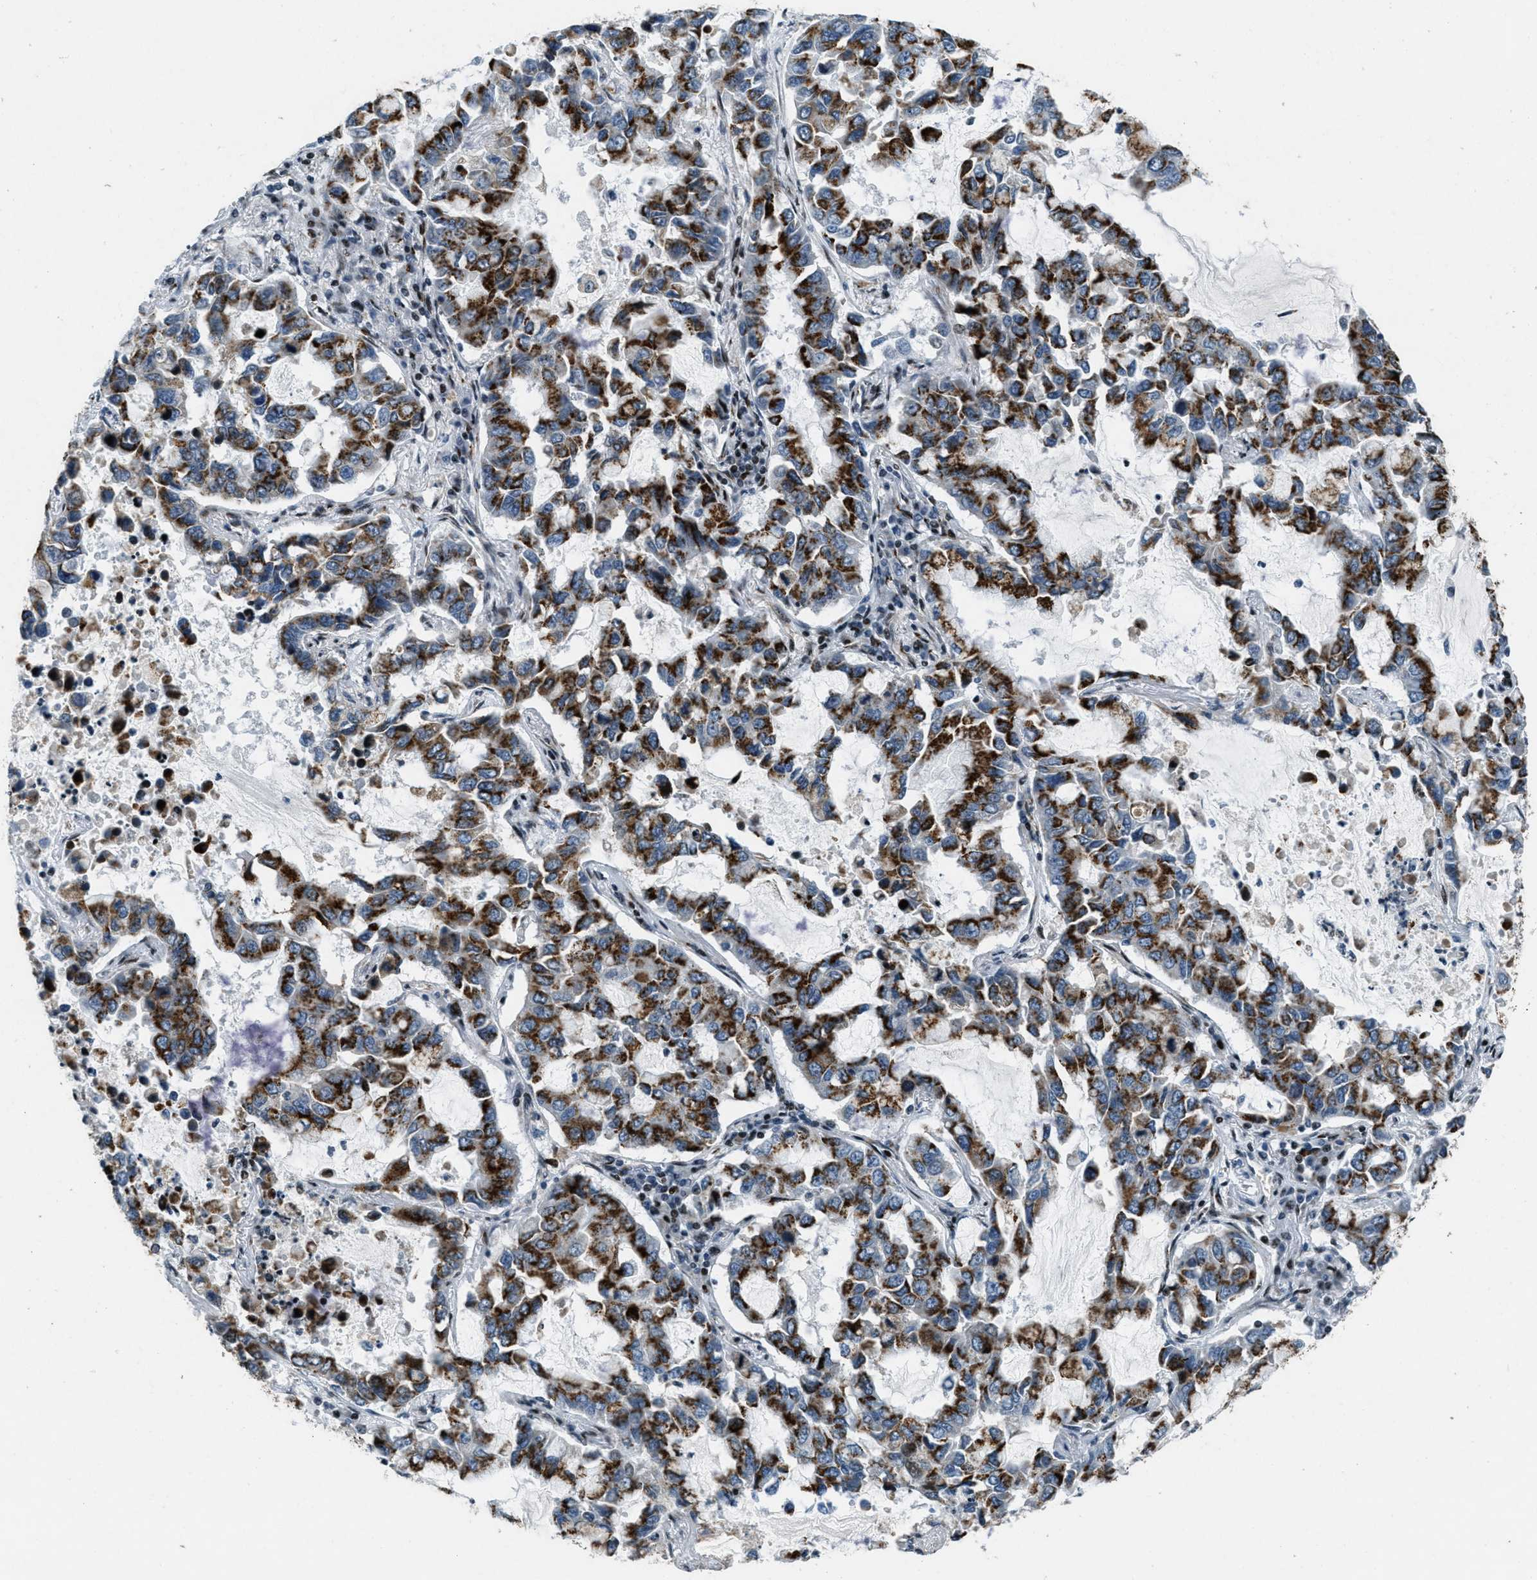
{"staining": {"intensity": "strong", "quantity": ">75%", "location": "cytoplasmic/membranous"}, "tissue": "lung cancer", "cell_type": "Tumor cells", "image_type": "cancer", "snomed": [{"axis": "morphology", "description": "Adenocarcinoma, NOS"}, {"axis": "topography", "description": "Lung"}], "caption": "Human lung cancer stained with a brown dye displays strong cytoplasmic/membranous positive expression in approximately >75% of tumor cells.", "gene": "GPC6", "patient": {"sex": "male", "age": 64}}